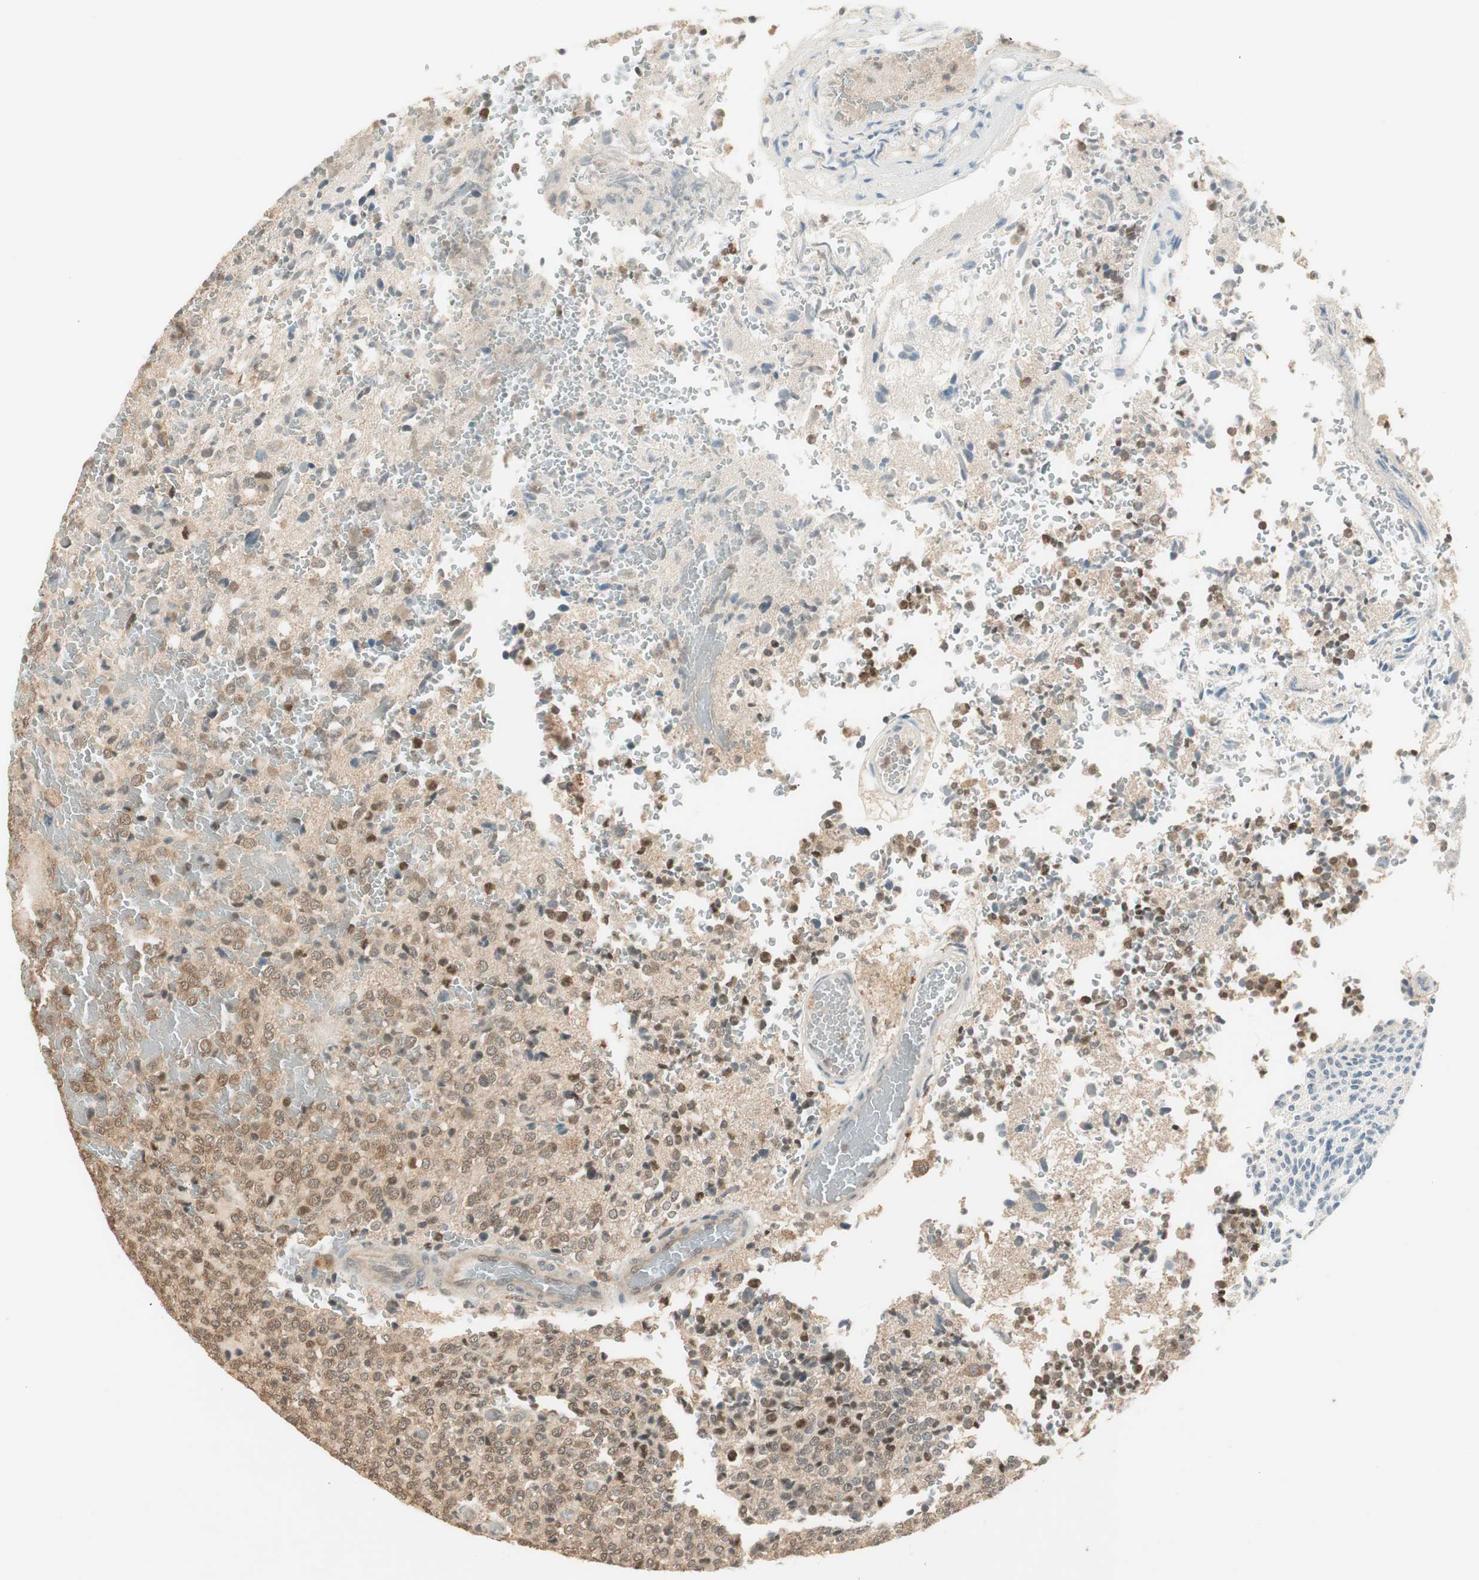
{"staining": {"intensity": "weak", "quantity": "25%-75%", "location": "cytoplasmic/membranous"}, "tissue": "glioma", "cell_type": "Tumor cells", "image_type": "cancer", "snomed": [{"axis": "morphology", "description": "Glioma, malignant, High grade"}, {"axis": "topography", "description": "pancreas cauda"}], "caption": "Immunohistochemistry (DAB (3,3'-diaminobenzidine)) staining of human glioma exhibits weak cytoplasmic/membranous protein staining in about 25%-75% of tumor cells.", "gene": "USP5", "patient": {"sex": "male", "age": 60}}